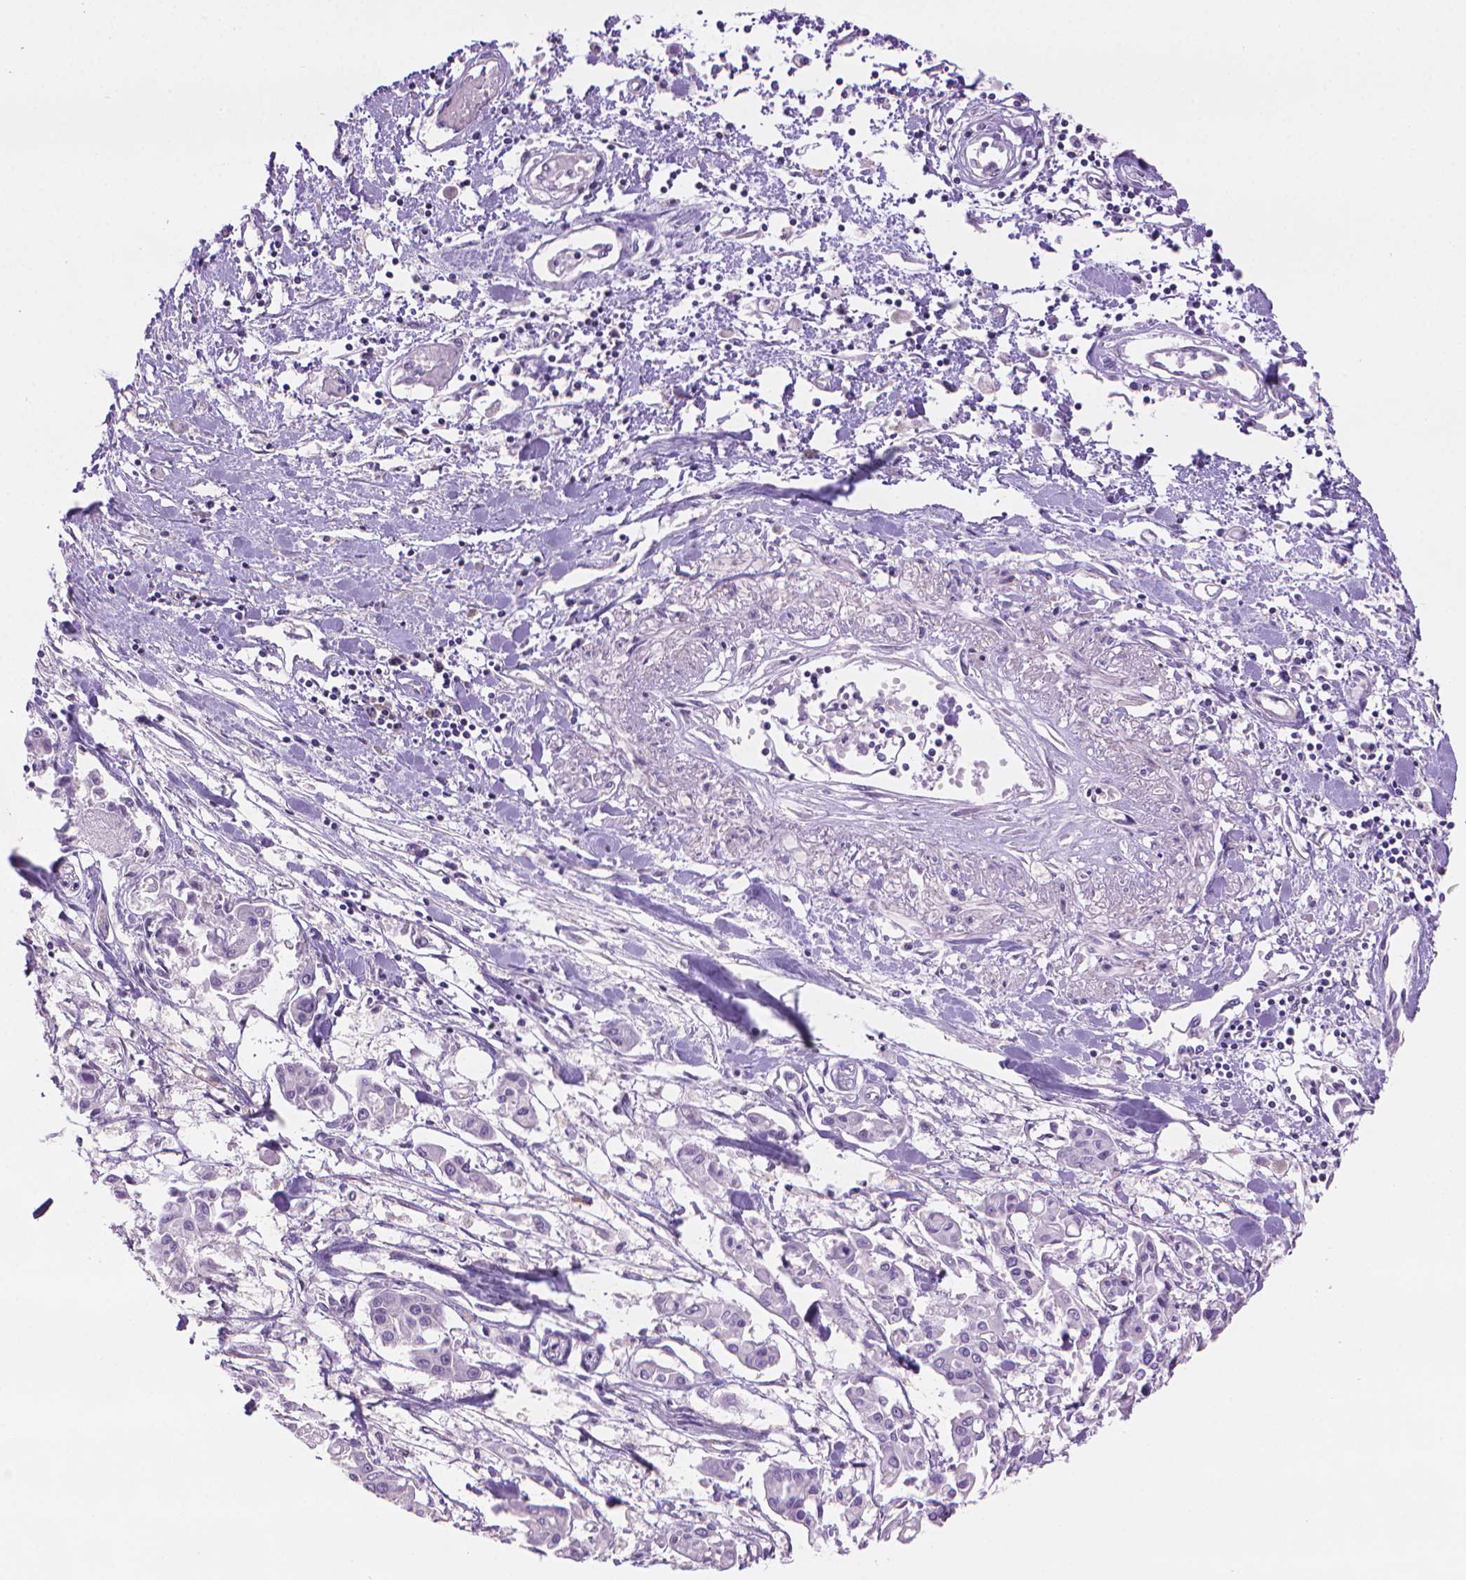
{"staining": {"intensity": "negative", "quantity": "none", "location": "none"}, "tissue": "pancreatic cancer", "cell_type": "Tumor cells", "image_type": "cancer", "snomed": [{"axis": "morphology", "description": "Adenocarcinoma, NOS"}, {"axis": "topography", "description": "Pancreas"}], "caption": "Tumor cells are negative for protein expression in human adenocarcinoma (pancreatic).", "gene": "TMEM184A", "patient": {"sex": "male", "age": 61}}